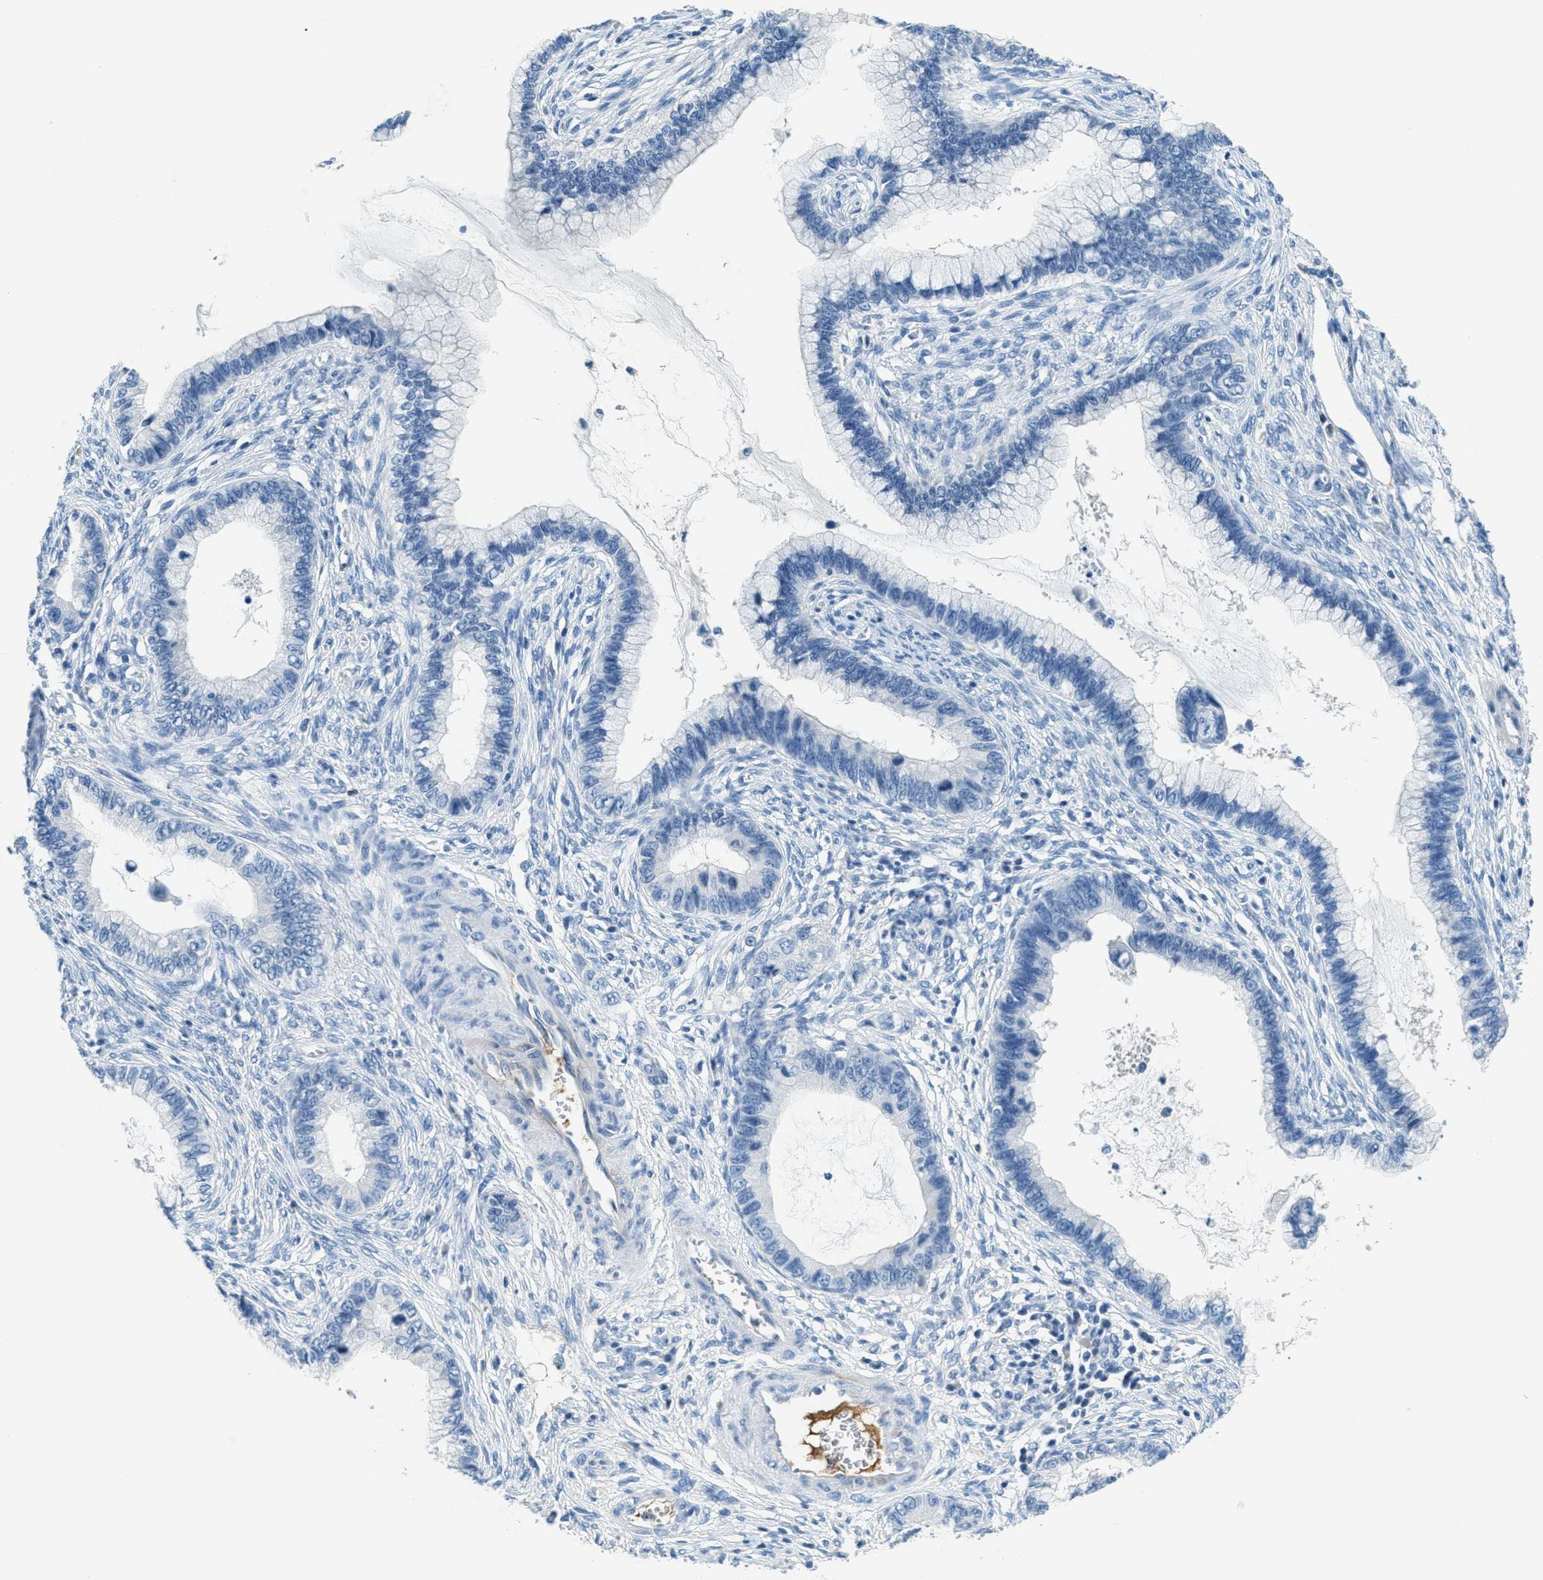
{"staining": {"intensity": "negative", "quantity": "none", "location": "none"}, "tissue": "cervical cancer", "cell_type": "Tumor cells", "image_type": "cancer", "snomed": [{"axis": "morphology", "description": "Adenocarcinoma, NOS"}, {"axis": "topography", "description": "Cervix"}], "caption": "A micrograph of cervical cancer stained for a protein displays no brown staining in tumor cells. (IHC, brightfield microscopy, high magnification).", "gene": "A2M", "patient": {"sex": "female", "age": 44}}